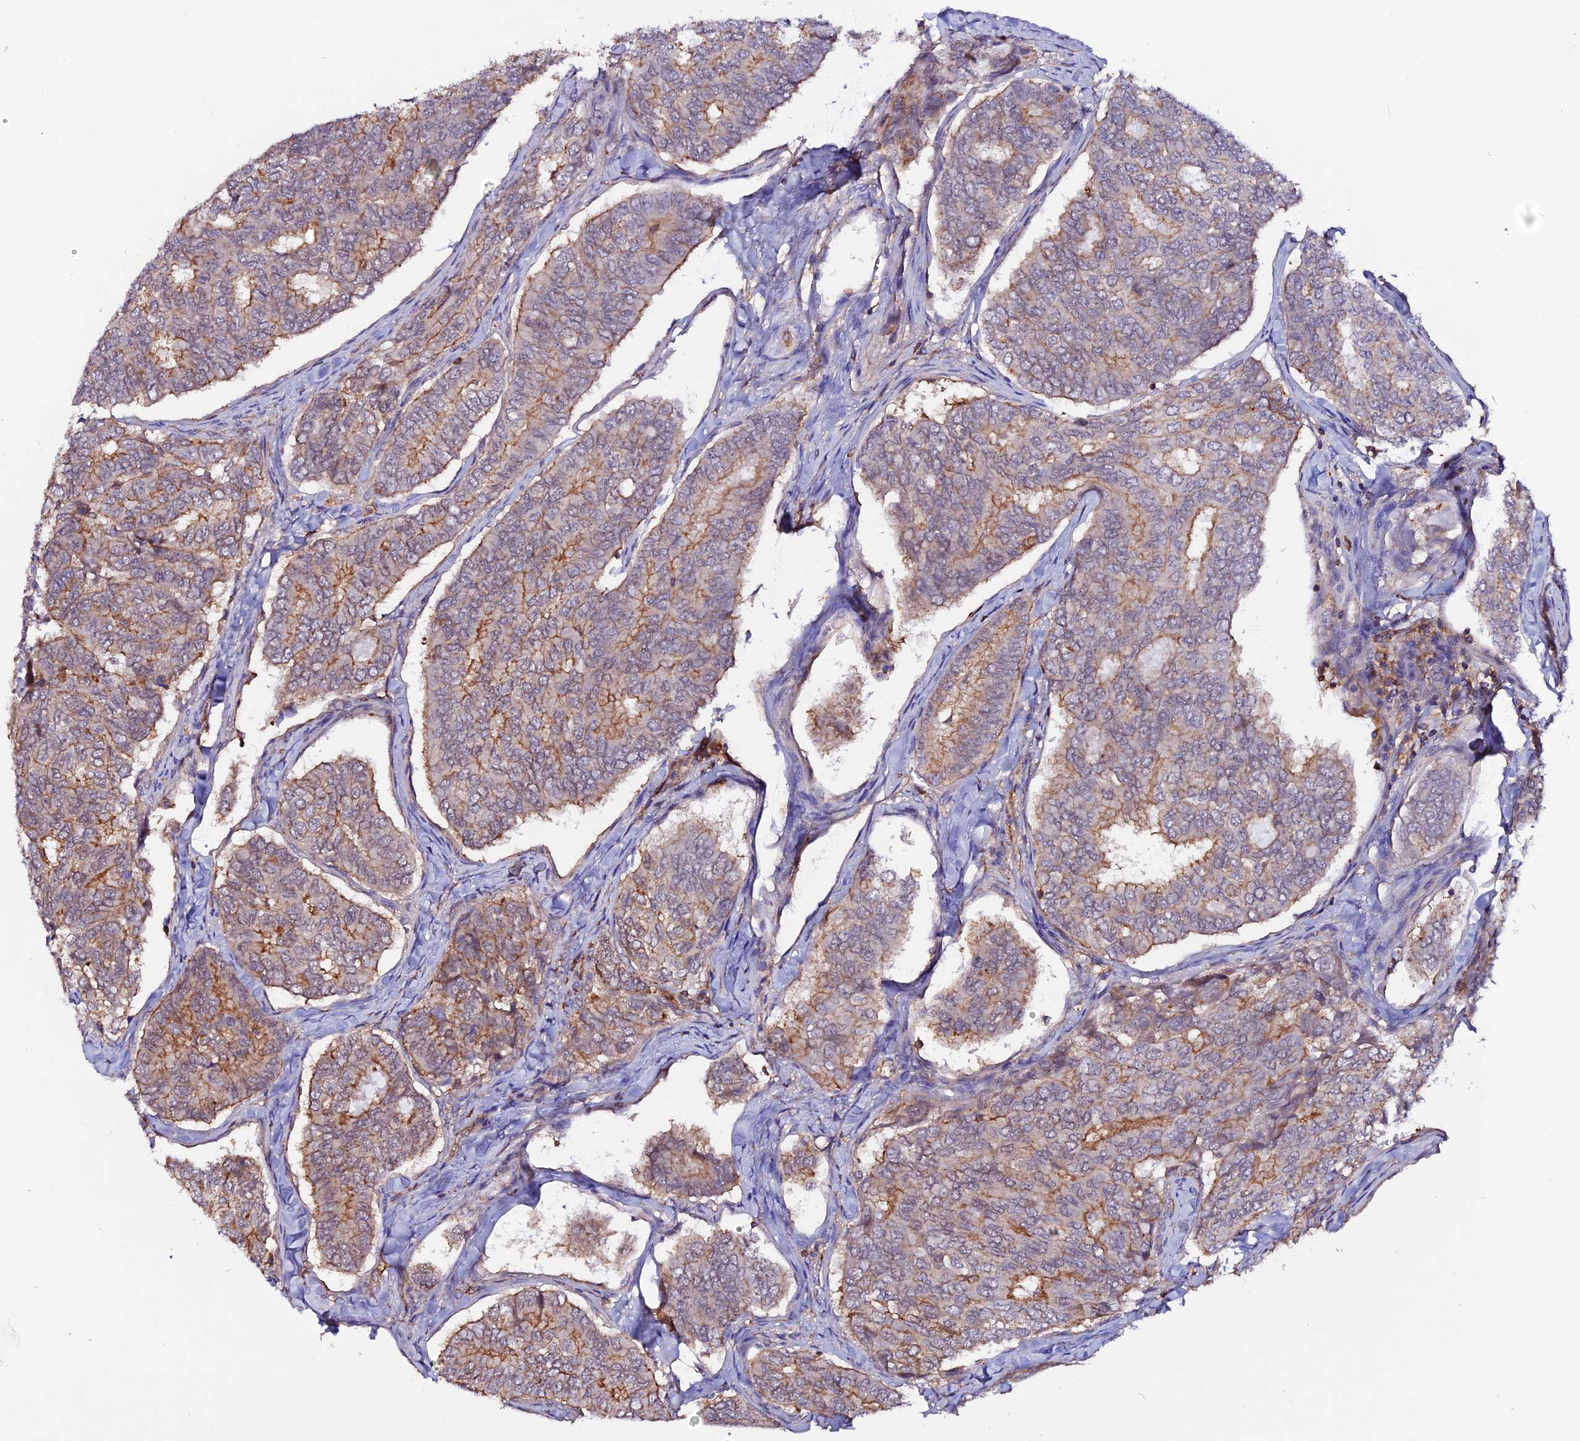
{"staining": {"intensity": "moderate", "quantity": "25%-75%", "location": "cytoplasmic/membranous"}, "tissue": "thyroid cancer", "cell_type": "Tumor cells", "image_type": "cancer", "snomed": [{"axis": "morphology", "description": "Papillary adenocarcinoma, NOS"}, {"axis": "topography", "description": "Thyroid gland"}], "caption": "Human thyroid cancer stained with a protein marker displays moderate staining in tumor cells.", "gene": "USP17L15", "patient": {"sex": "female", "age": 35}}